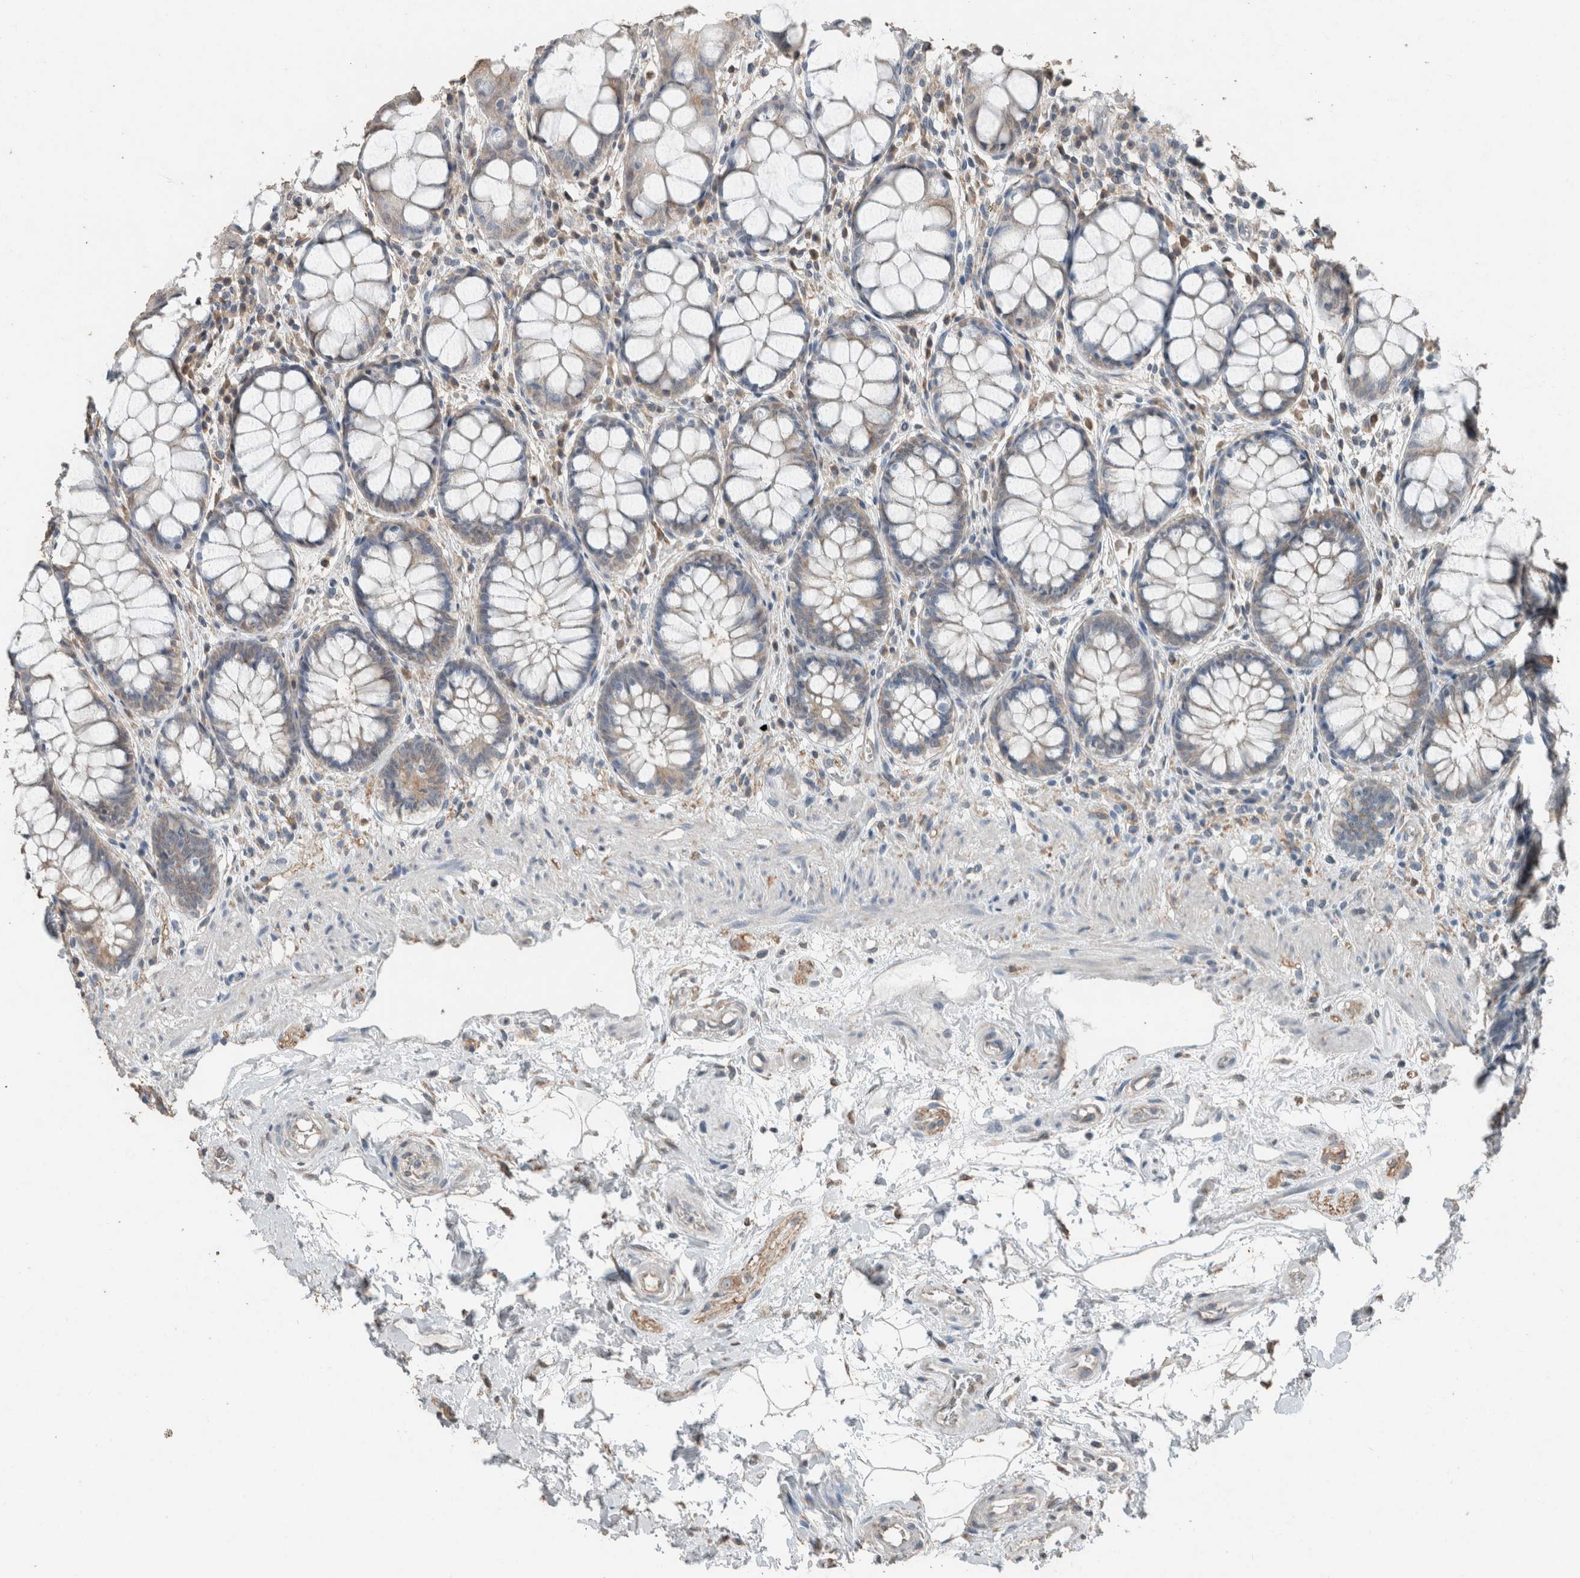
{"staining": {"intensity": "weak", "quantity": "25%-75%", "location": "cytoplasmic/membranous"}, "tissue": "rectum", "cell_type": "Glandular cells", "image_type": "normal", "snomed": [{"axis": "morphology", "description": "Normal tissue, NOS"}, {"axis": "topography", "description": "Rectum"}], "caption": "About 25%-75% of glandular cells in normal rectum reveal weak cytoplasmic/membranous protein positivity as visualized by brown immunohistochemical staining.", "gene": "ACVR2B", "patient": {"sex": "male", "age": 64}}